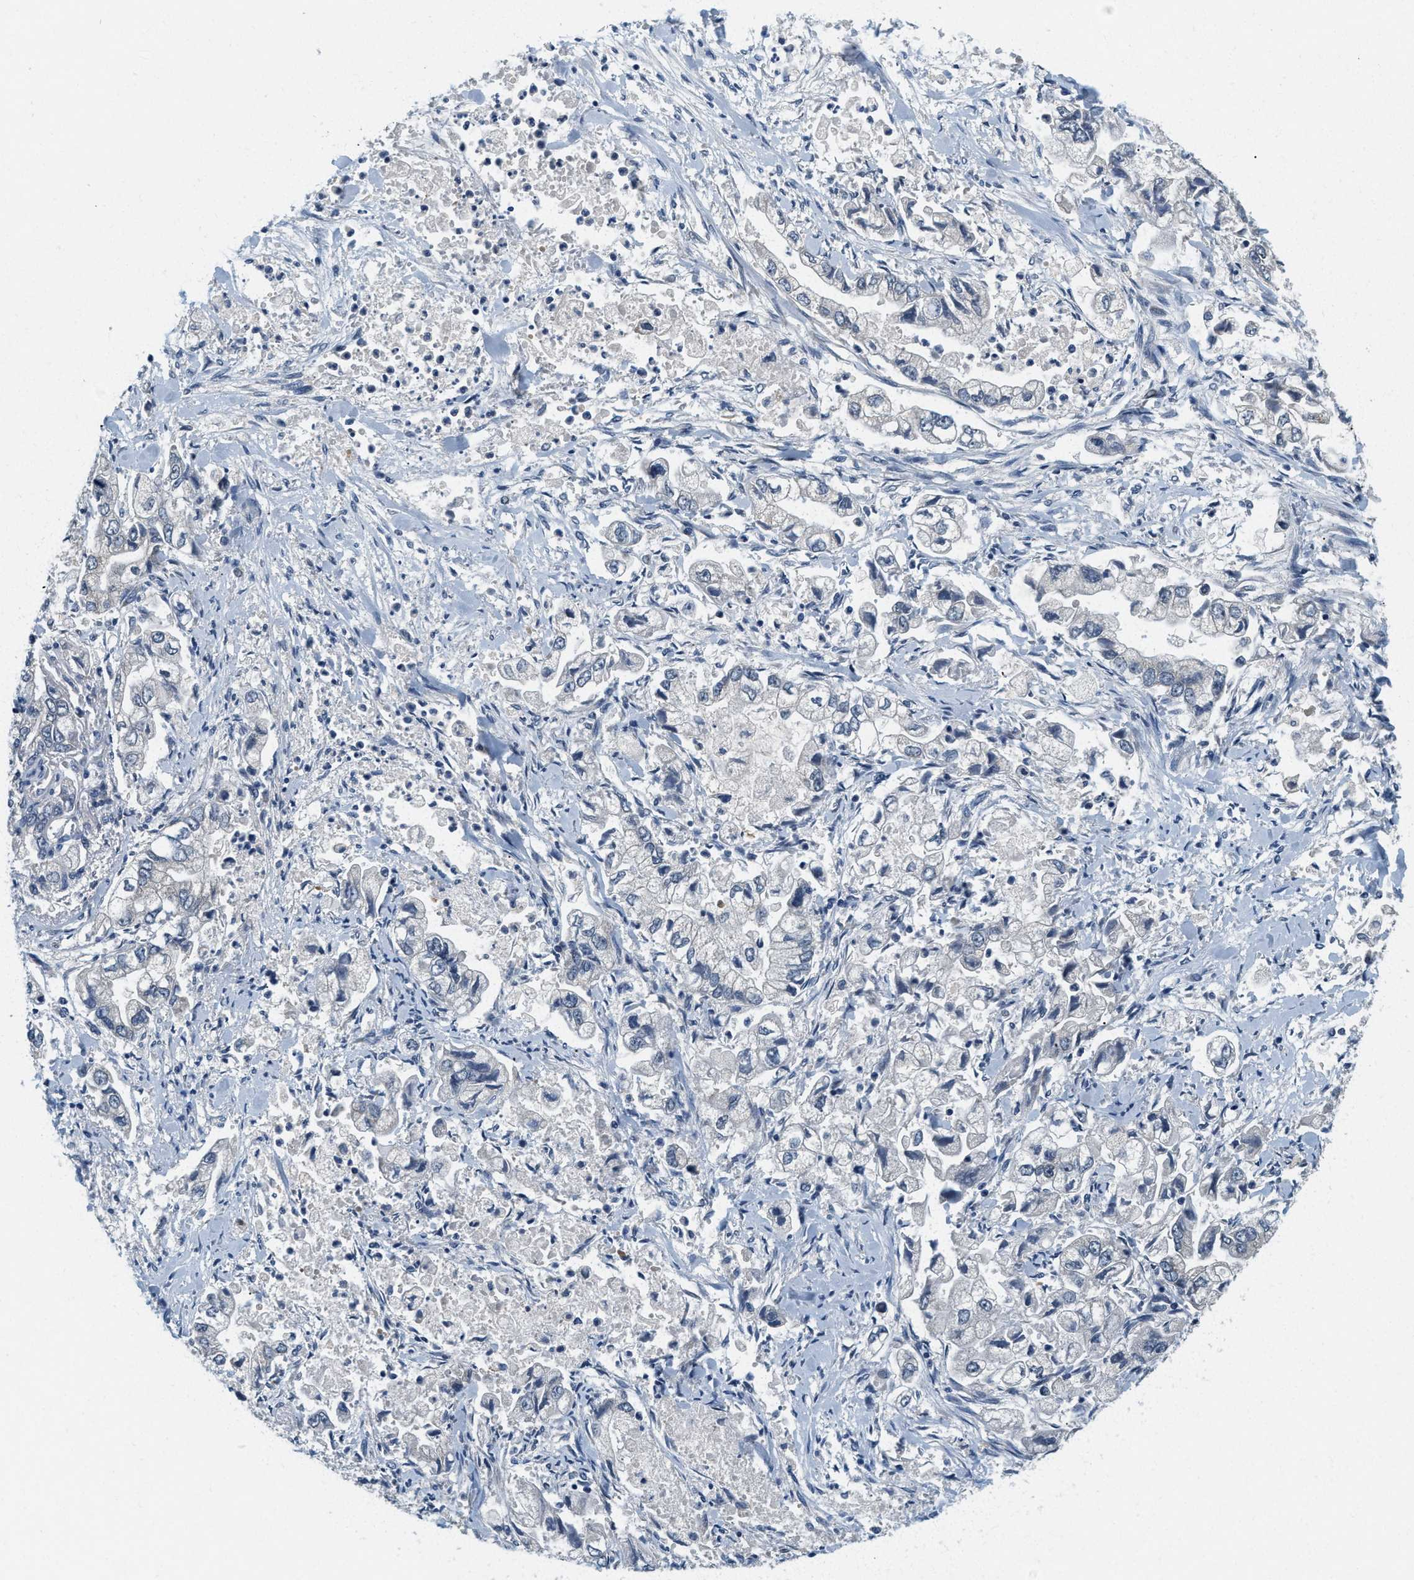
{"staining": {"intensity": "negative", "quantity": "none", "location": "none"}, "tissue": "stomach cancer", "cell_type": "Tumor cells", "image_type": "cancer", "snomed": [{"axis": "morphology", "description": "Normal tissue, NOS"}, {"axis": "morphology", "description": "Adenocarcinoma, NOS"}, {"axis": "topography", "description": "Stomach"}], "caption": "The histopathology image demonstrates no staining of tumor cells in stomach adenocarcinoma.", "gene": "YAE1", "patient": {"sex": "male", "age": 62}}